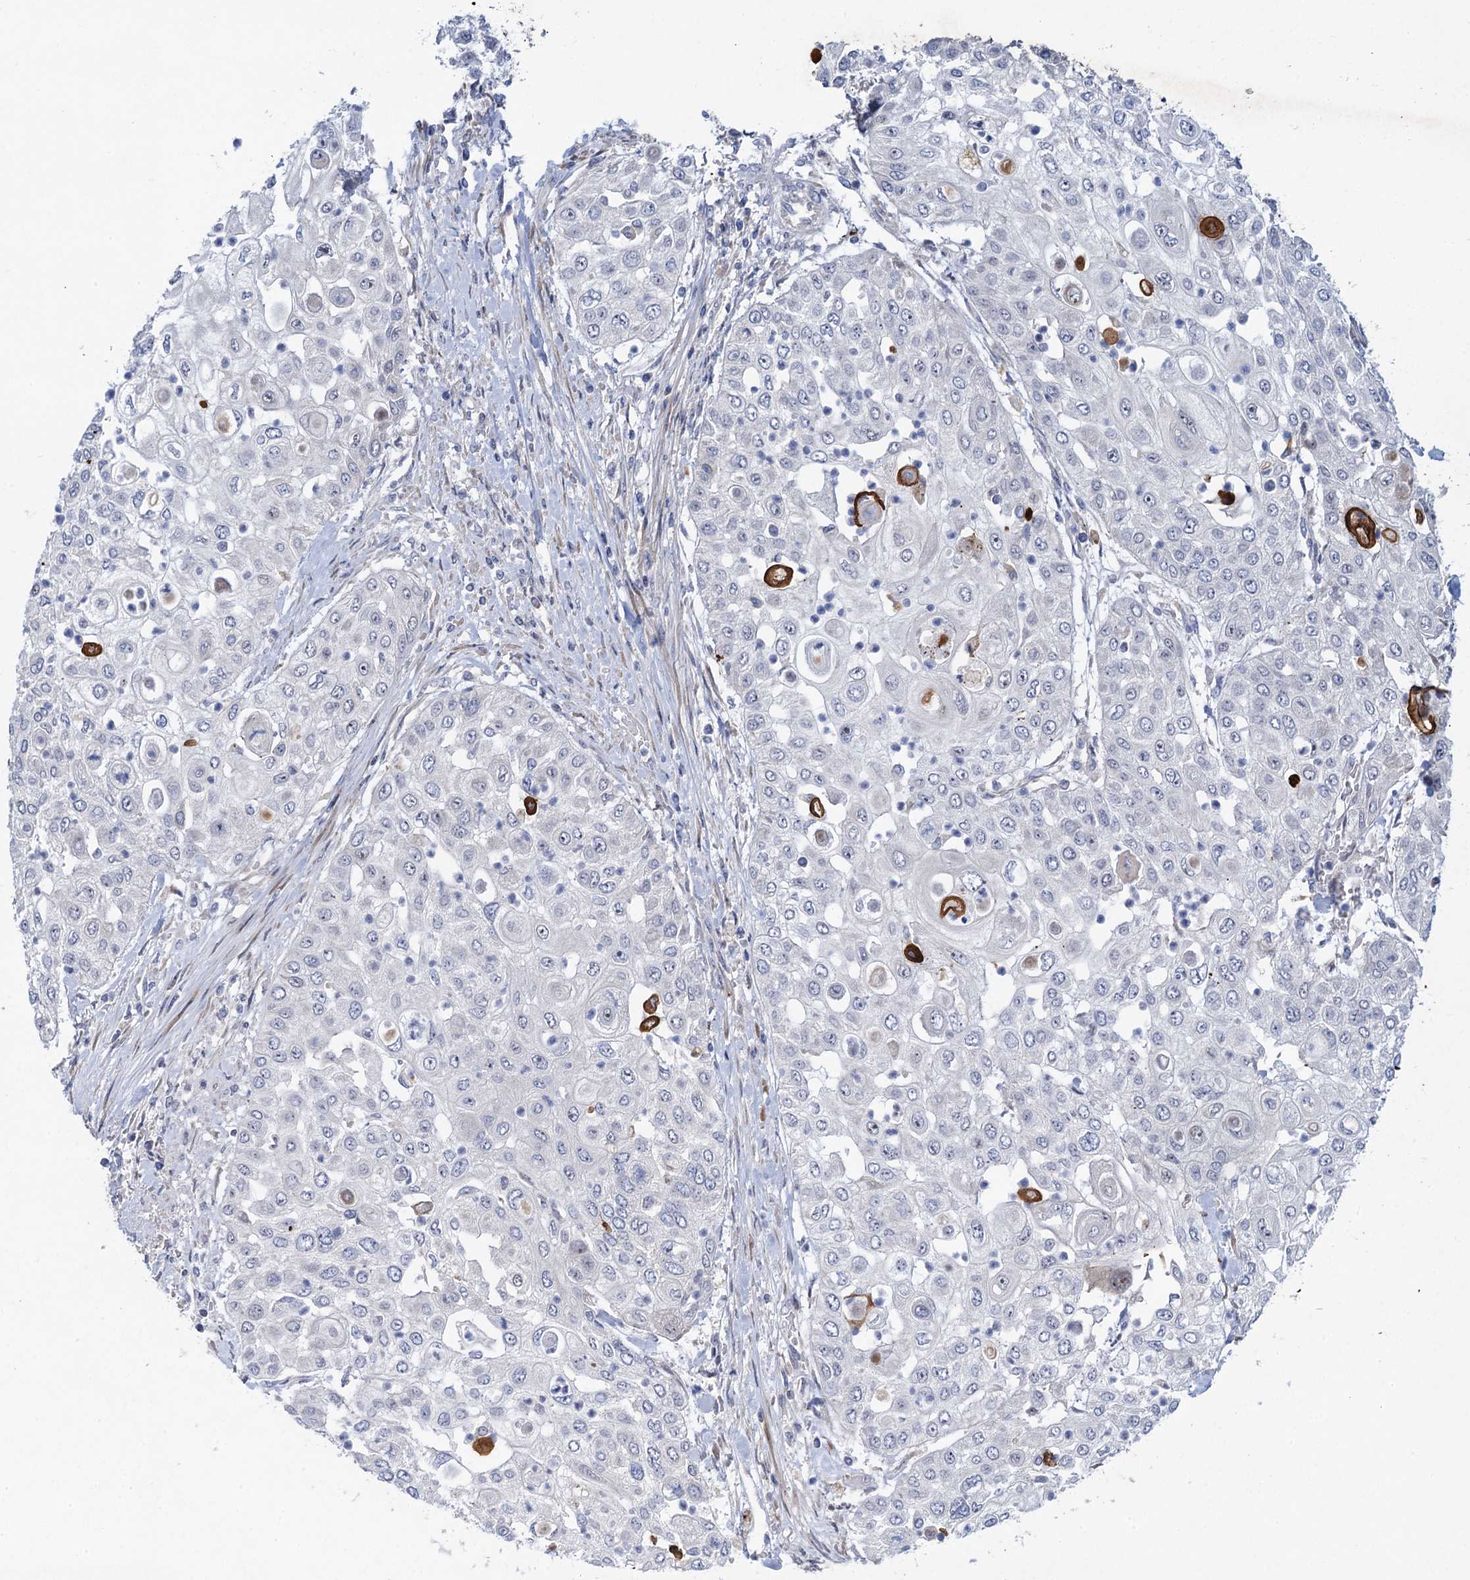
{"staining": {"intensity": "strong", "quantity": "<25%", "location": "cytoplasmic/membranous"}, "tissue": "urothelial cancer", "cell_type": "Tumor cells", "image_type": "cancer", "snomed": [{"axis": "morphology", "description": "Urothelial carcinoma, High grade"}, {"axis": "topography", "description": "Urinary bladder"}], "caption": "This micrograph displays urothelial cancer stained with IHC to label a protein in brown. The cytoplasmic/membranous of tumor cells show strong positivity for the protein. Nuclei are counter-stained blue.", "gene": "QPCTL", "patient": {"sex": "female", "age": 79}}